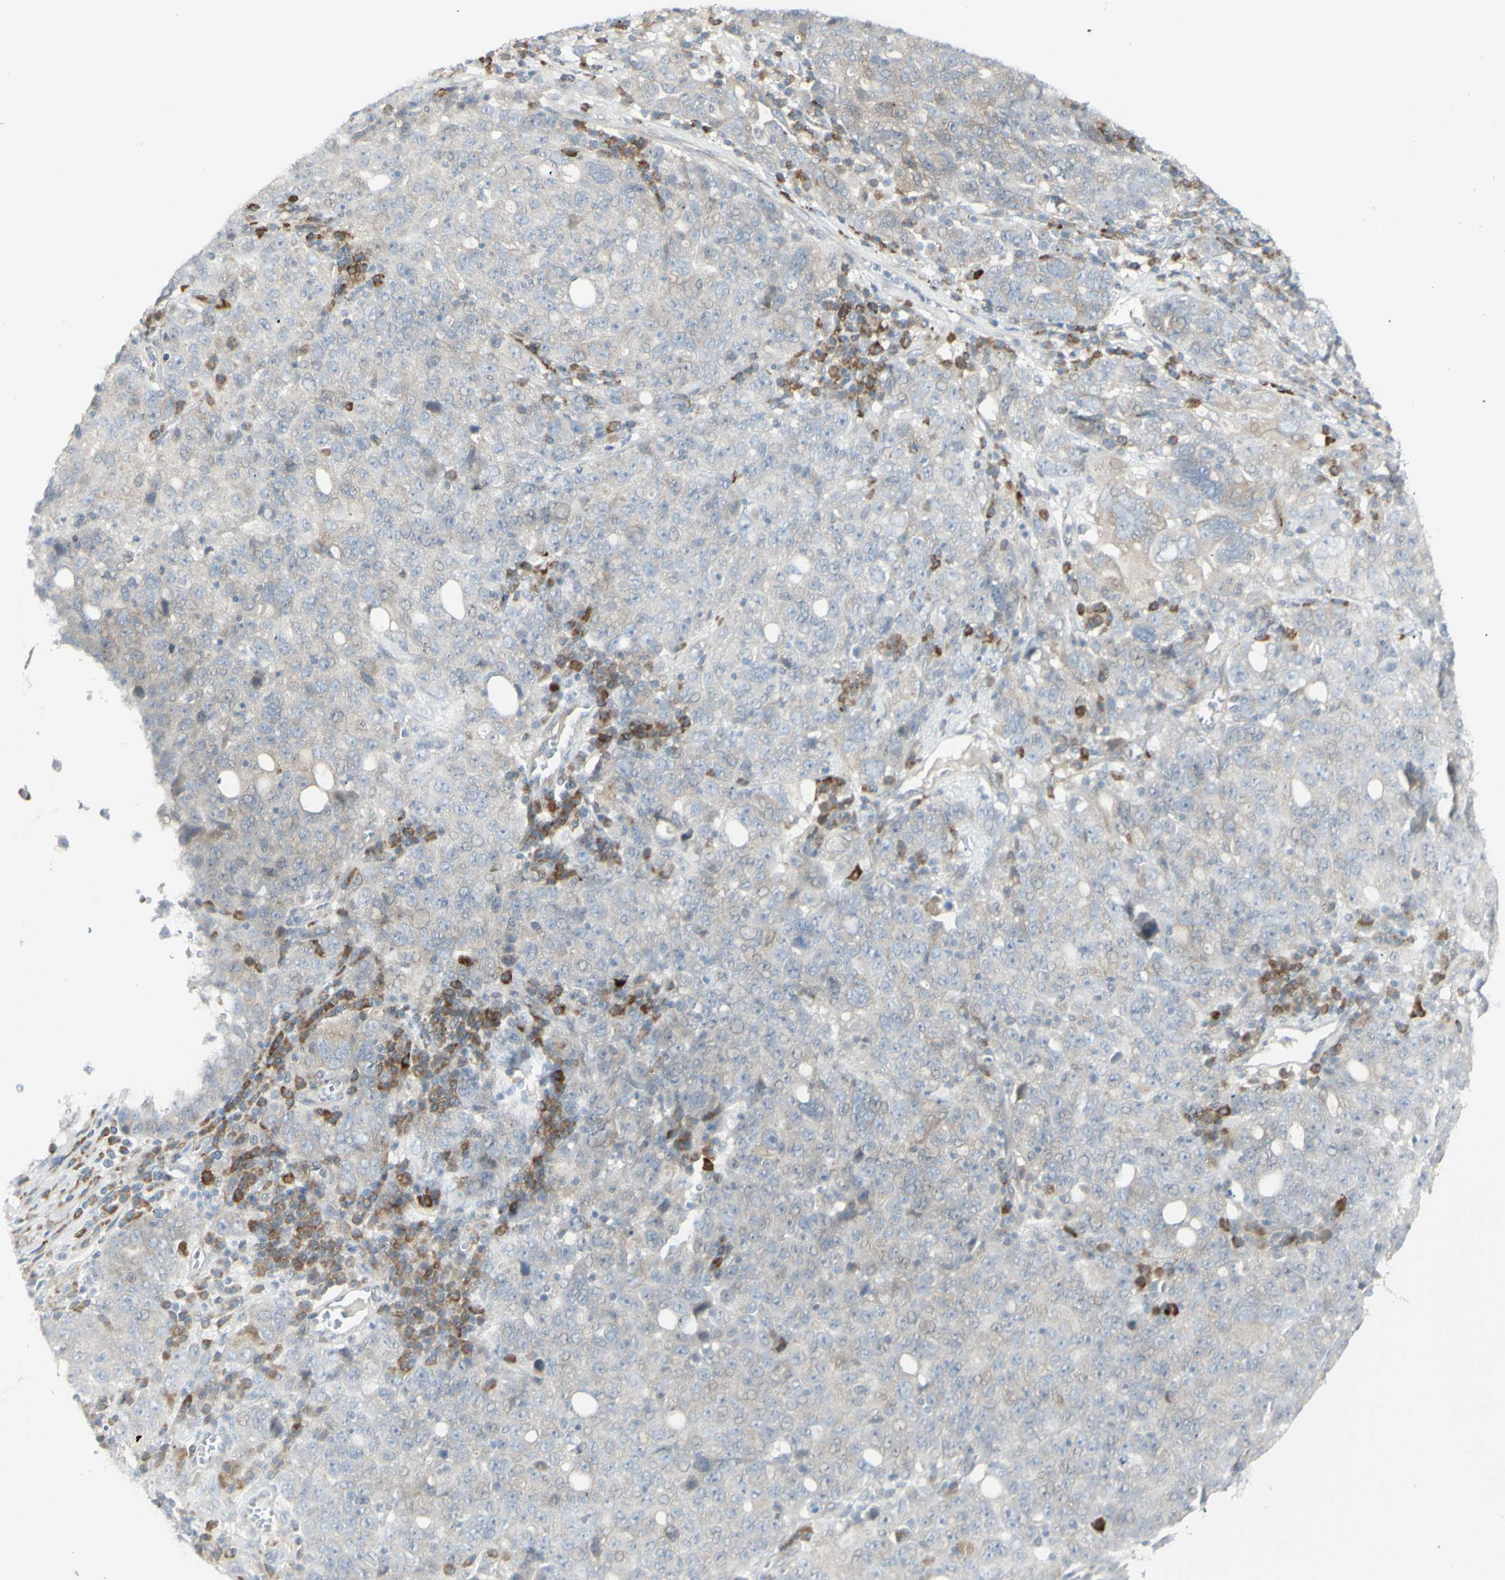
{"staining": {"intensity": "weak", "quantity": "<25%", "location": "cytoplasmic/membranous"}, "tissue": "ovarian cancer", "cell_type": "Tumor cells", "image_type": "cancer", "snomed": [{"axis": "morphology", "description": "Carcinoma, endometroid"}, {"axis": "topography", "description": "Ovary"}], "caption": "Protein analysis of endometroid carcinoma (ovarian) shows no significant expression in tumor cells.", "gene": "NDST4", "patient": {"sex": "female", "age": 62}}